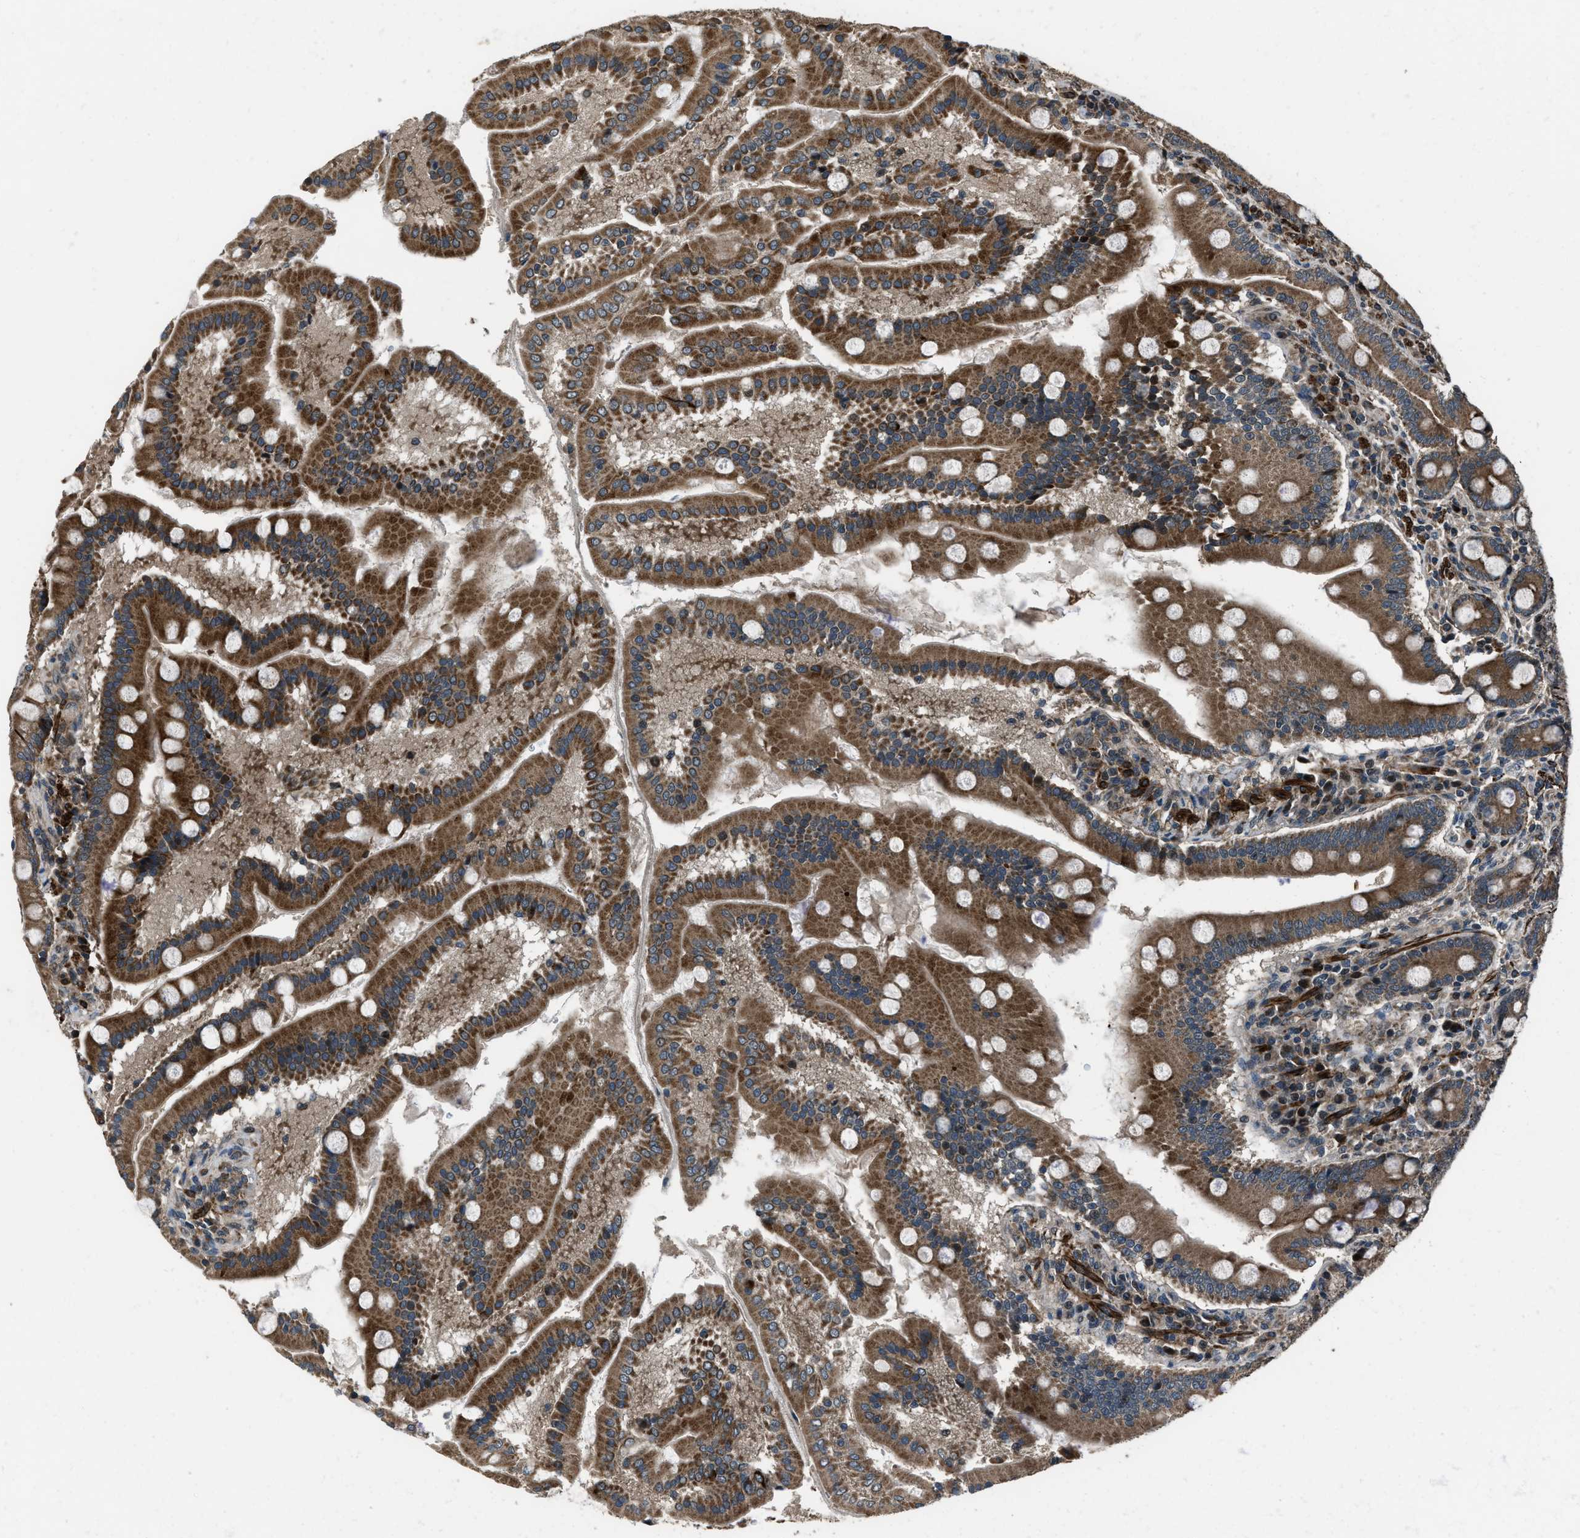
{"staining": {"intensity": "strong", "quantity": ">75%", "location": "cytoplasmic/membranous"}, "tissue": "duodenum", "cell_type": "Glandular cells", "image_type": "normal", "snomed": [{"axis": "morphology", "description": "Normal tissue, NOS"}, {"axis": "topography", "description": "Duodenum"}], "caption": "Glandular cells display high levels of strong cytoplasmic/membranous staining in about >75% of cells in normal human duodenum. (DAB IHC, brown staining for protein, blue staining for nuclei).", "gene": "IRAK4", "patient": {"sex": "male", "age": 50}}